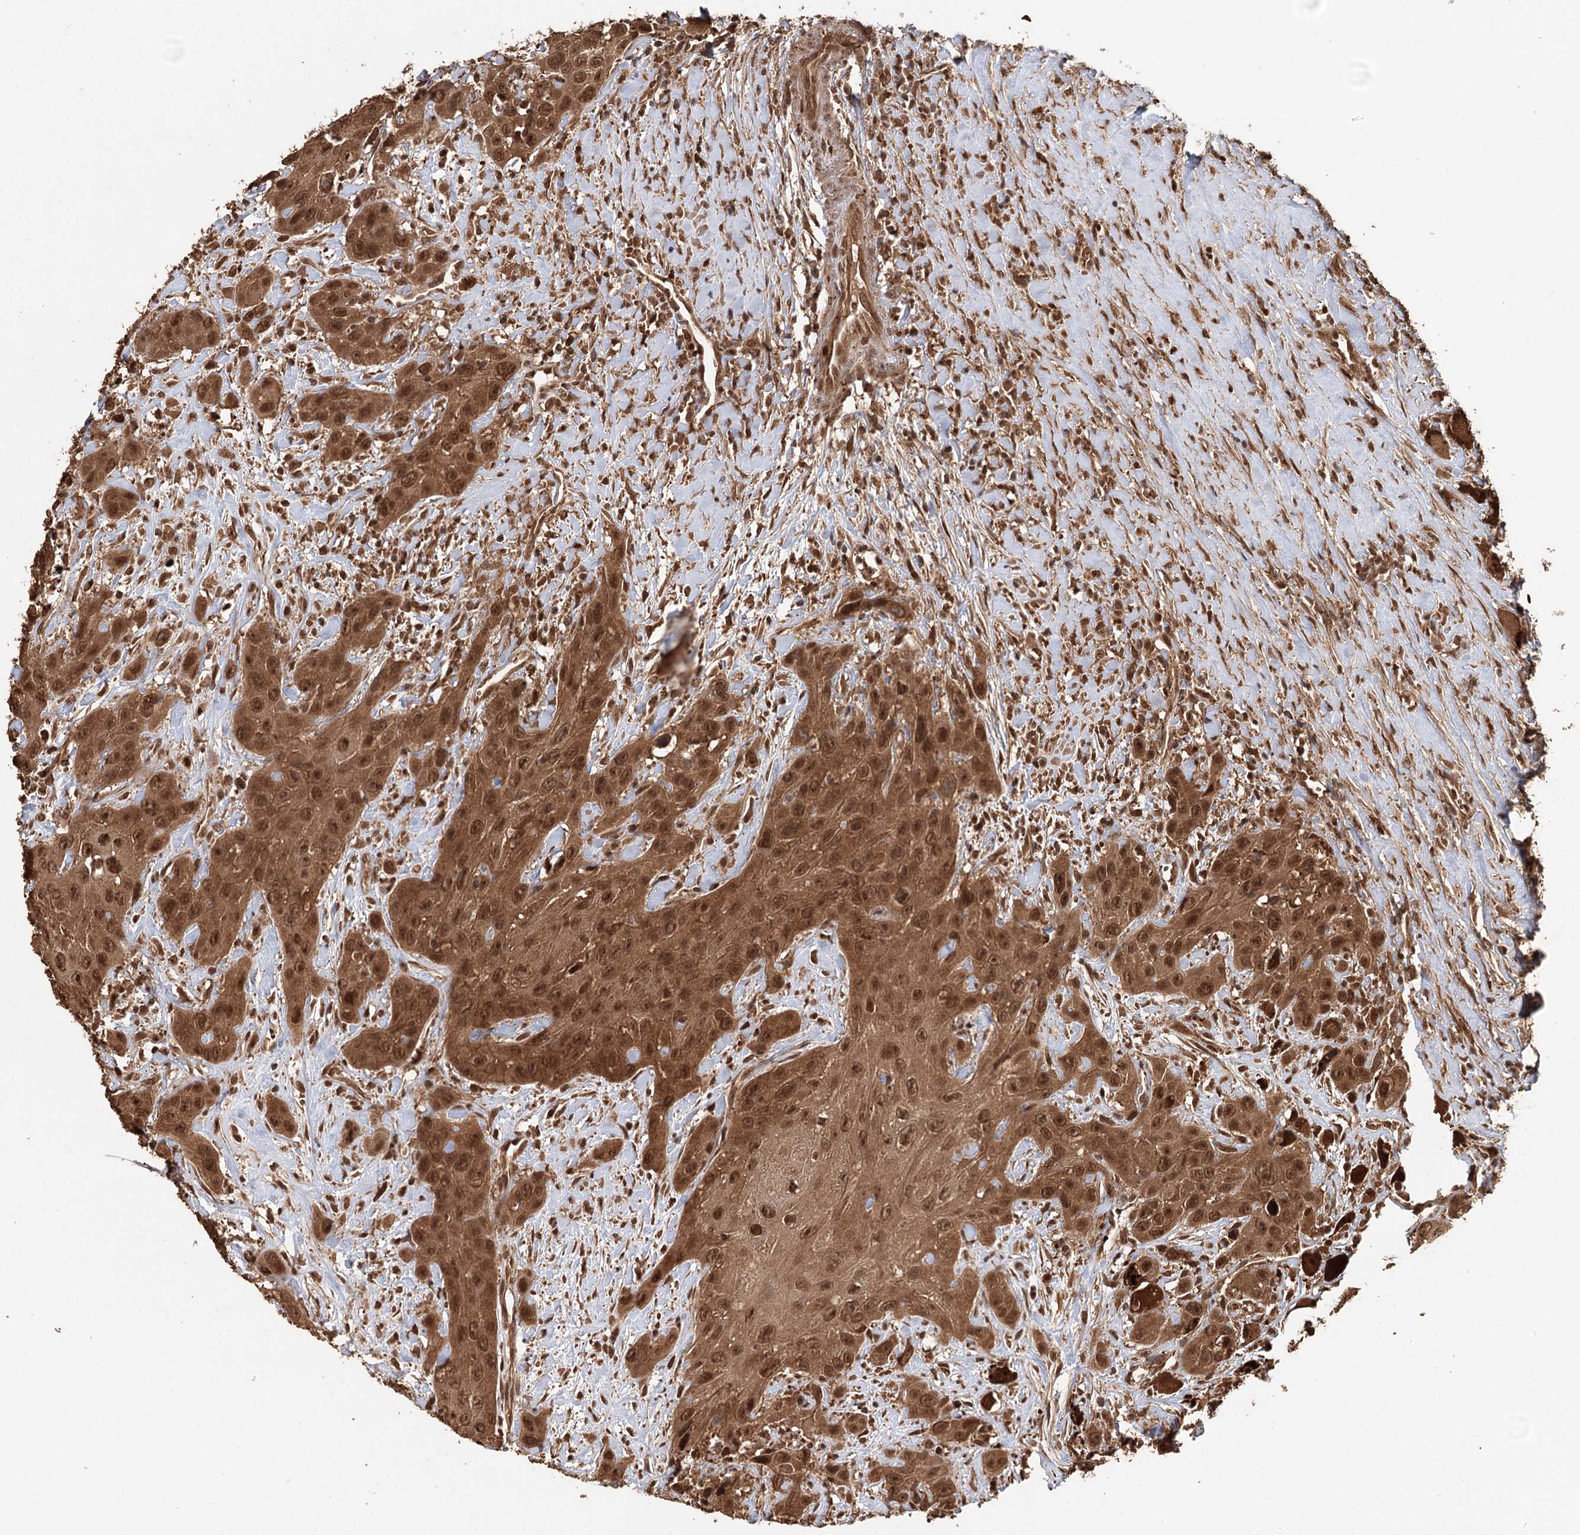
{"staining": {"intensity": "moderate", "quantity": ">75%", "location": "cytoplasmic/membranous,nuclear"}, "tissue": "head and neck cancer", "cell_type": "Tumor cells", "image_type": "cancer", "snomed": [{"axis": "morphology", "description": "Squamous cell carcinoma, NOS"}, {"axis": "topography", "description": "Head-Neck"}], "caption": "Immunohistochemical staining of human squamous cell carcinoma (head and neck) reveals medium levels of moderate cytoplasmic/membranous and nuclear protein positivity in approximately >75% of tumor cells. (IHC, brightfield microscopy, high magnification).", "gene": "N6AMT1", "patient": {"sex": "male", "age": 81}}